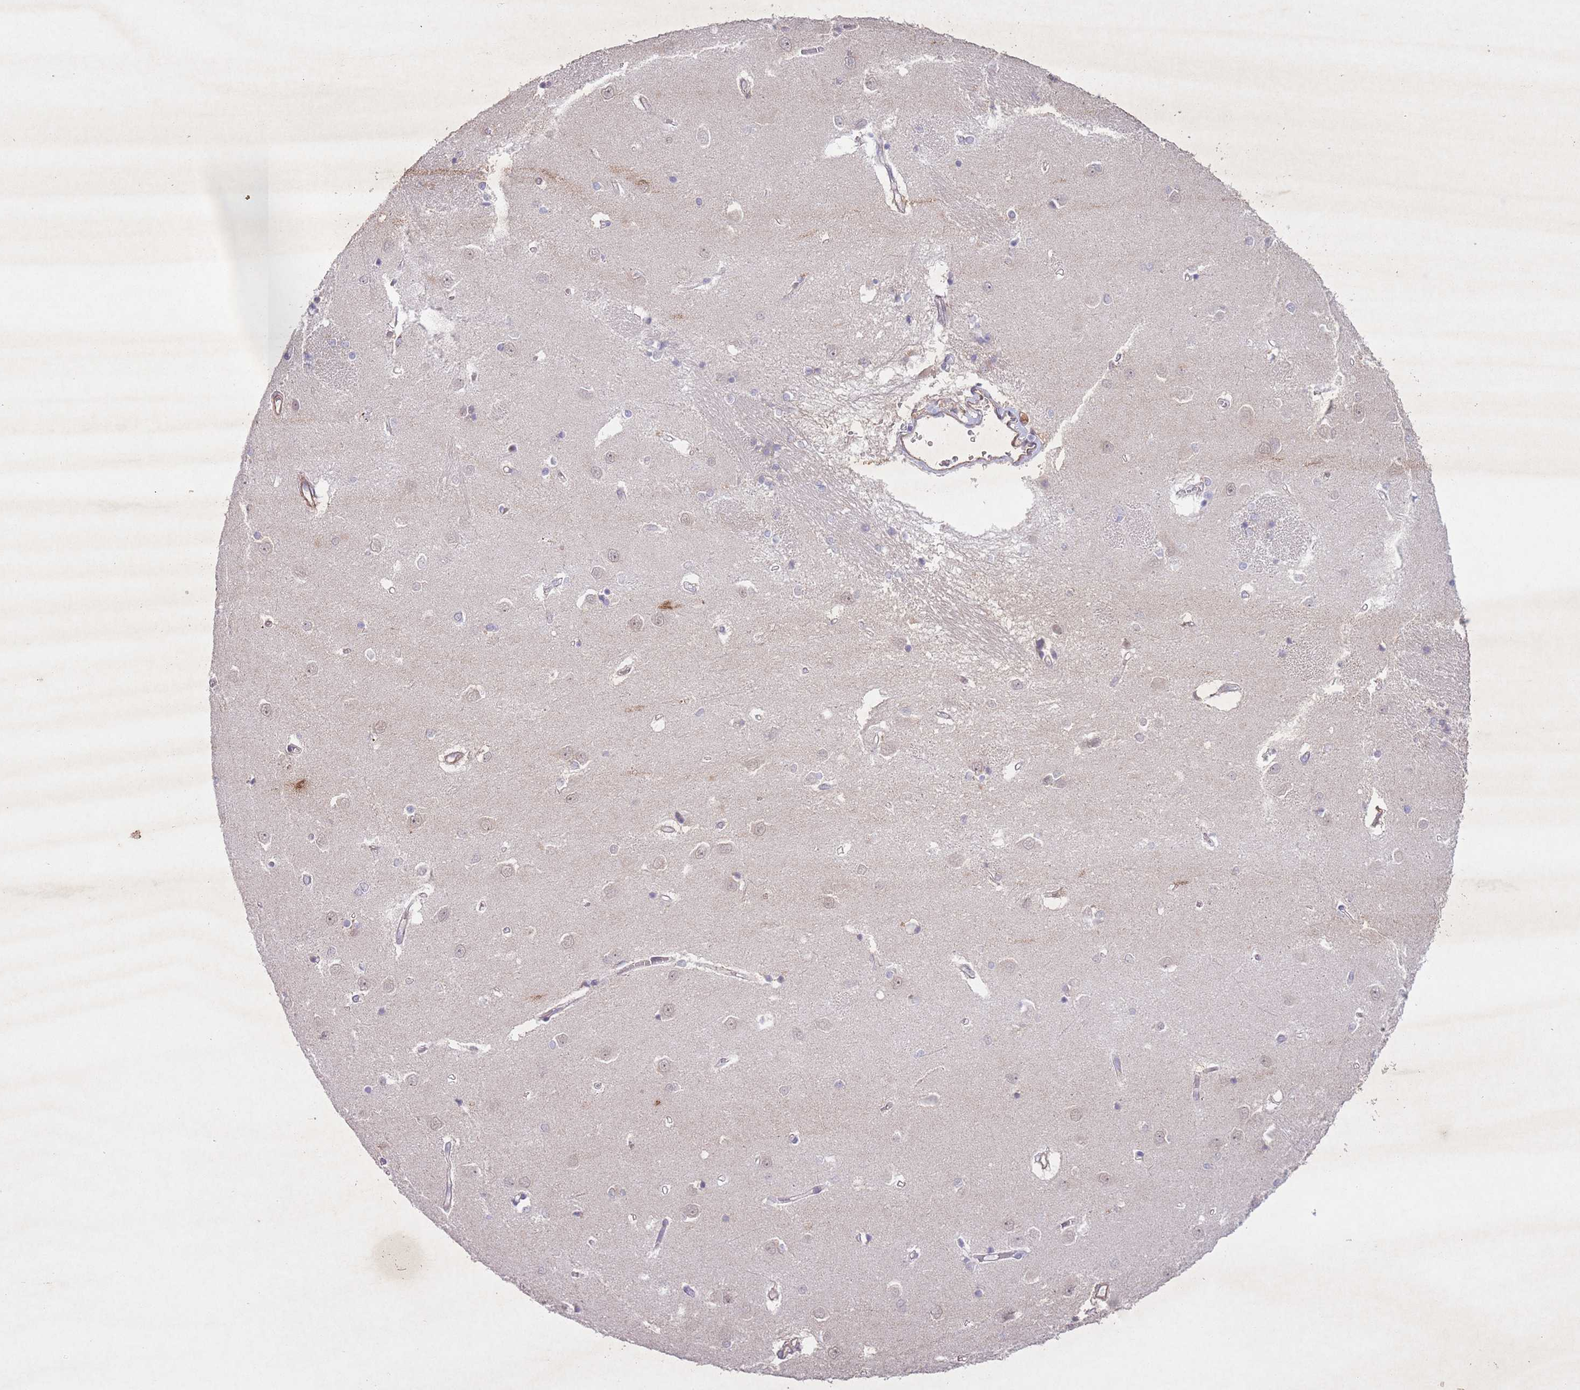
{"staining": {"intensity": "negative", "quantity": "none", "location": "none"}, "tissue": "caudate", "cell_type": "Glial cells", "image_type": "normal", "snomed": [{"axis": "morphology", "description": "Normal tissue, NOS"}, {"axis": "topography", "description": "Lateral ventricle wall"}], "caption": "High power microscopy photomicrograph of an IHC histopathology image of benign caudate, revealing no significant staining in glial cells. The staining was performed using DAB (3,3'-diaminobenzidine) to visualize the protein expression in brown, while the nuclei were stained in blue with hematoxylin (Magnification: 20x).", "gene": "CCNI", "patient": {"sex": "male", "age": 37}}